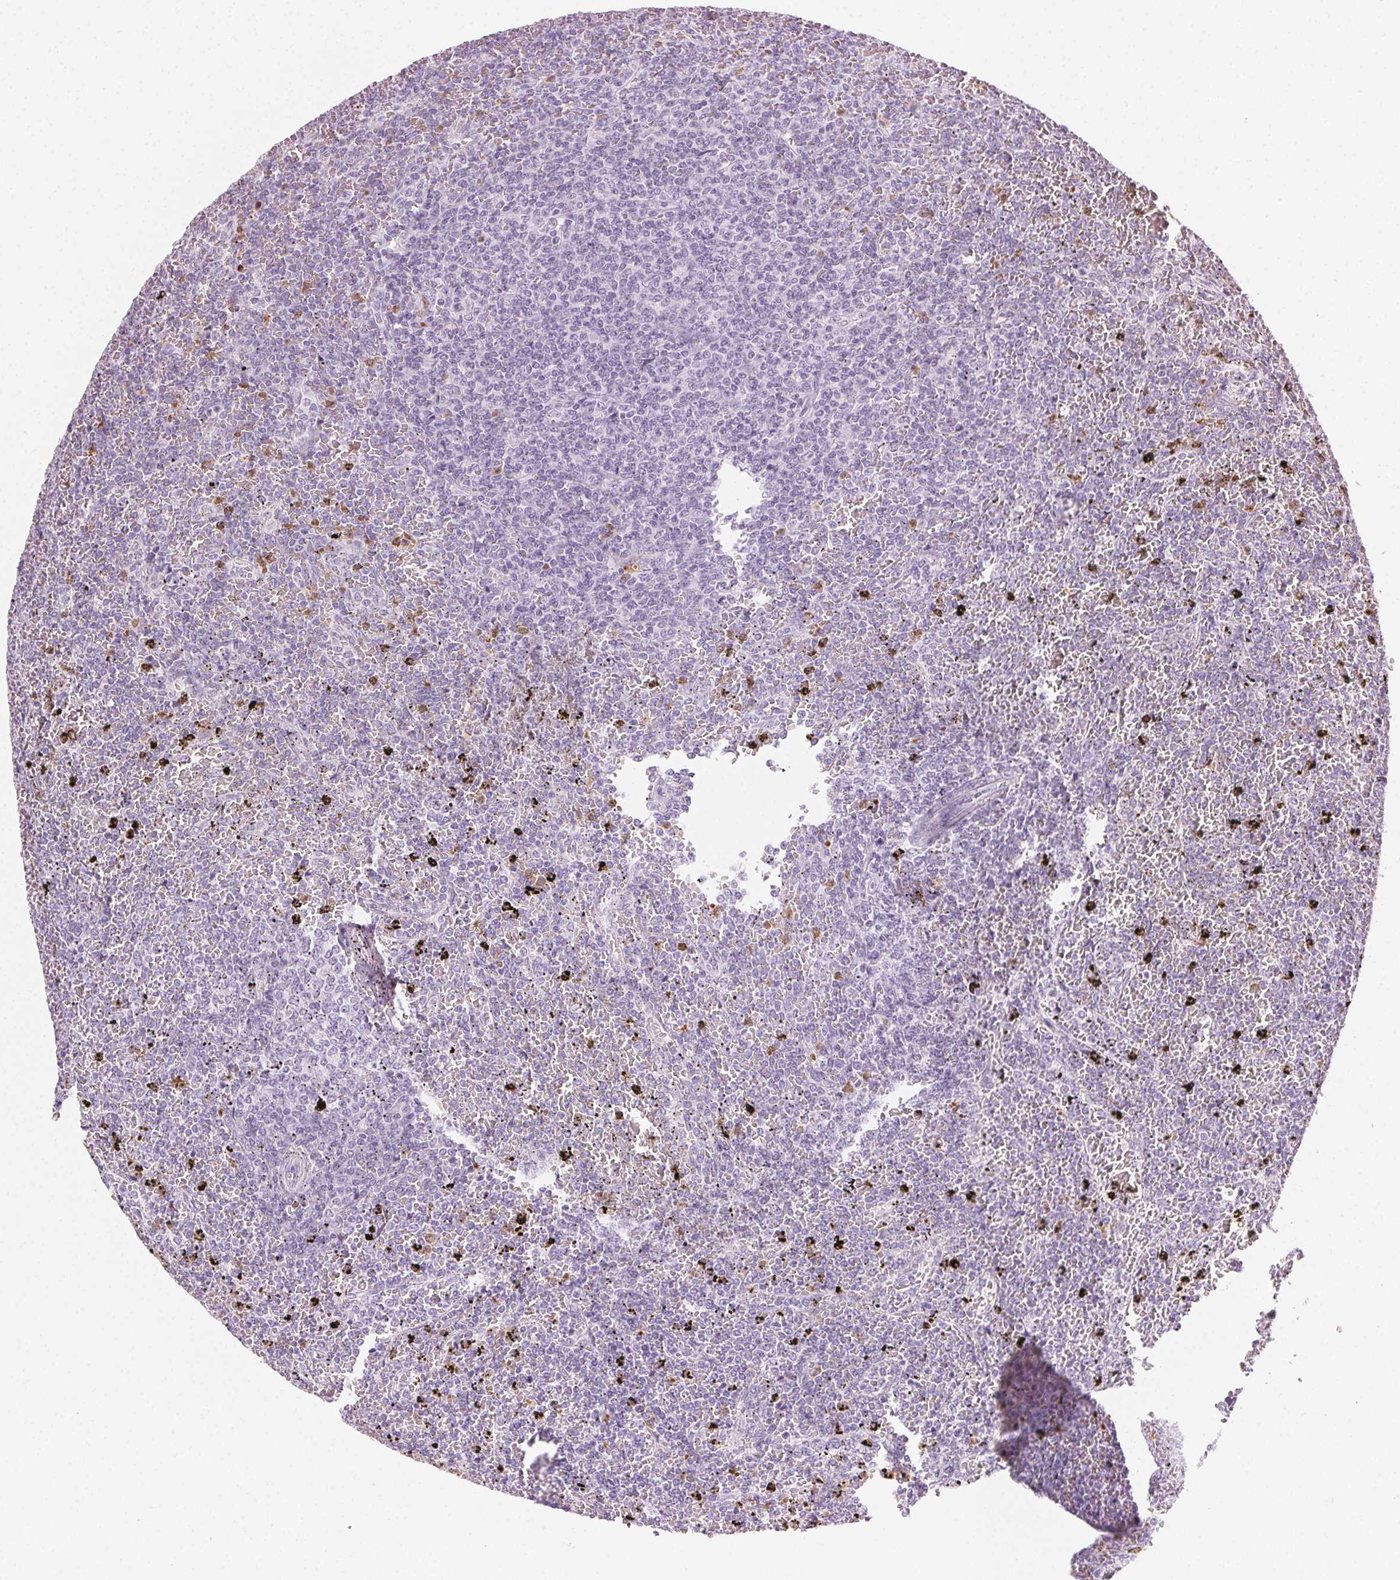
{"staining": {"intensity": "negative", "quantity": "none", "location": "none"}, "tissue": "lymphoma", "cell_type": "Tumor cells", "image_type": "cancer", "snomed": [{"axis": "morphology", "description": "Malignant lymphoma, non-Hodgkin's type, Low grade"}, {"axis": "topography", "description": "Spleen"}], "caption": "DAB immunohistochemical staining of human lymphoma demonstrates no significant expression in tumor cells.", "gene": "MPO", "patient": {"sex": "female", "age": 77}}